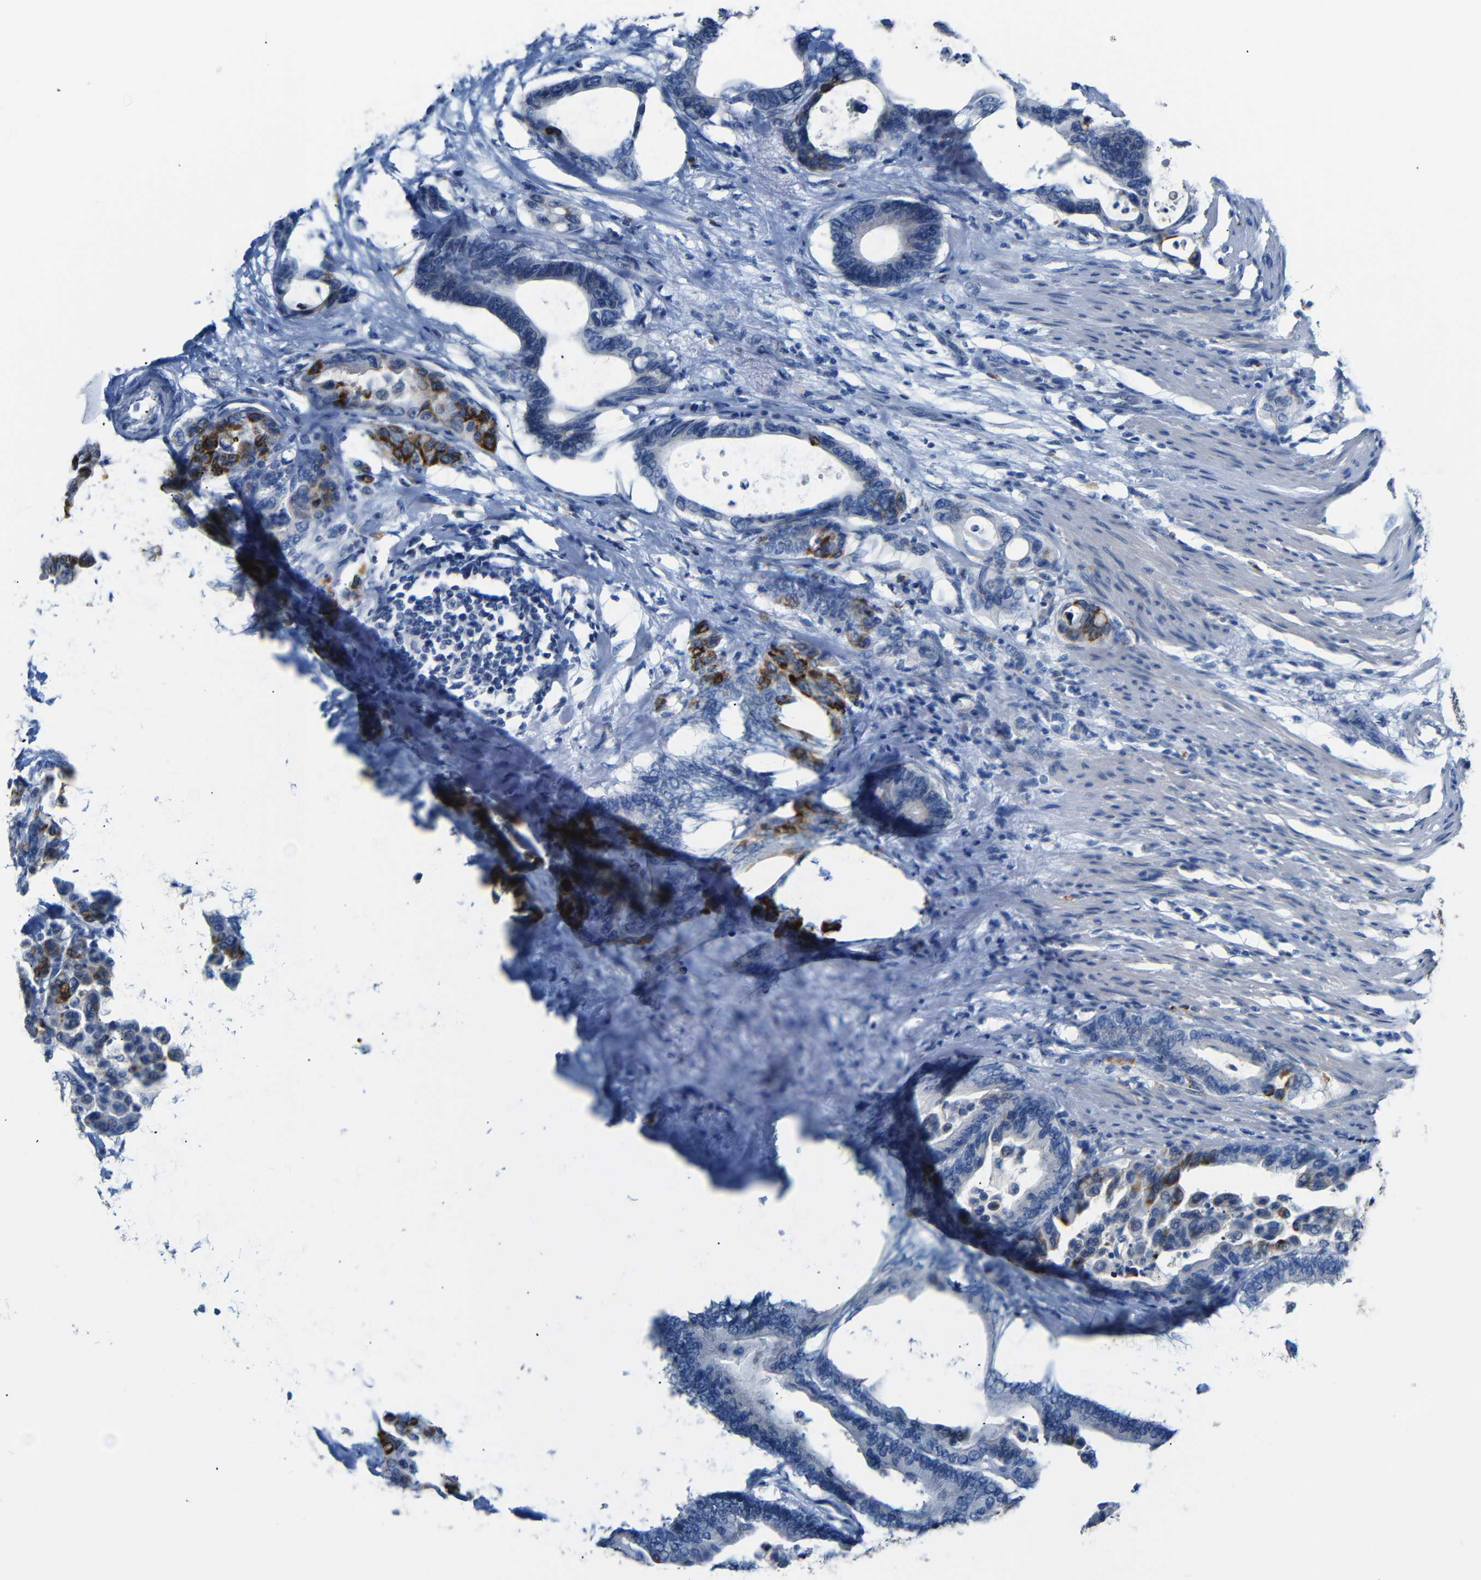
{"staining": {"intensity": "strong", "quantity": "<25%", "location": "cytoplasmic/membranous"}, "tissue": "colorectal cancer", "cell_type": "Tumor cells", "image_type": "cancer", "snomed": [{"axis": "morphology", "description": "Normal tissue, NOS"}, {"axis": "morphology", "description": "Adenocarcinoma, NOS"}, {"axis": "topography", "description": "Colon"}], "caption": "The micrograph demonstrates staining of colorectal cancer (adenocarcinoma), revealing strong cytoplasmic/membranous protein staining (brown color) within tumor cells.", "gene": "C15orf48", "patient": {"sex": "male", "age": 82}}